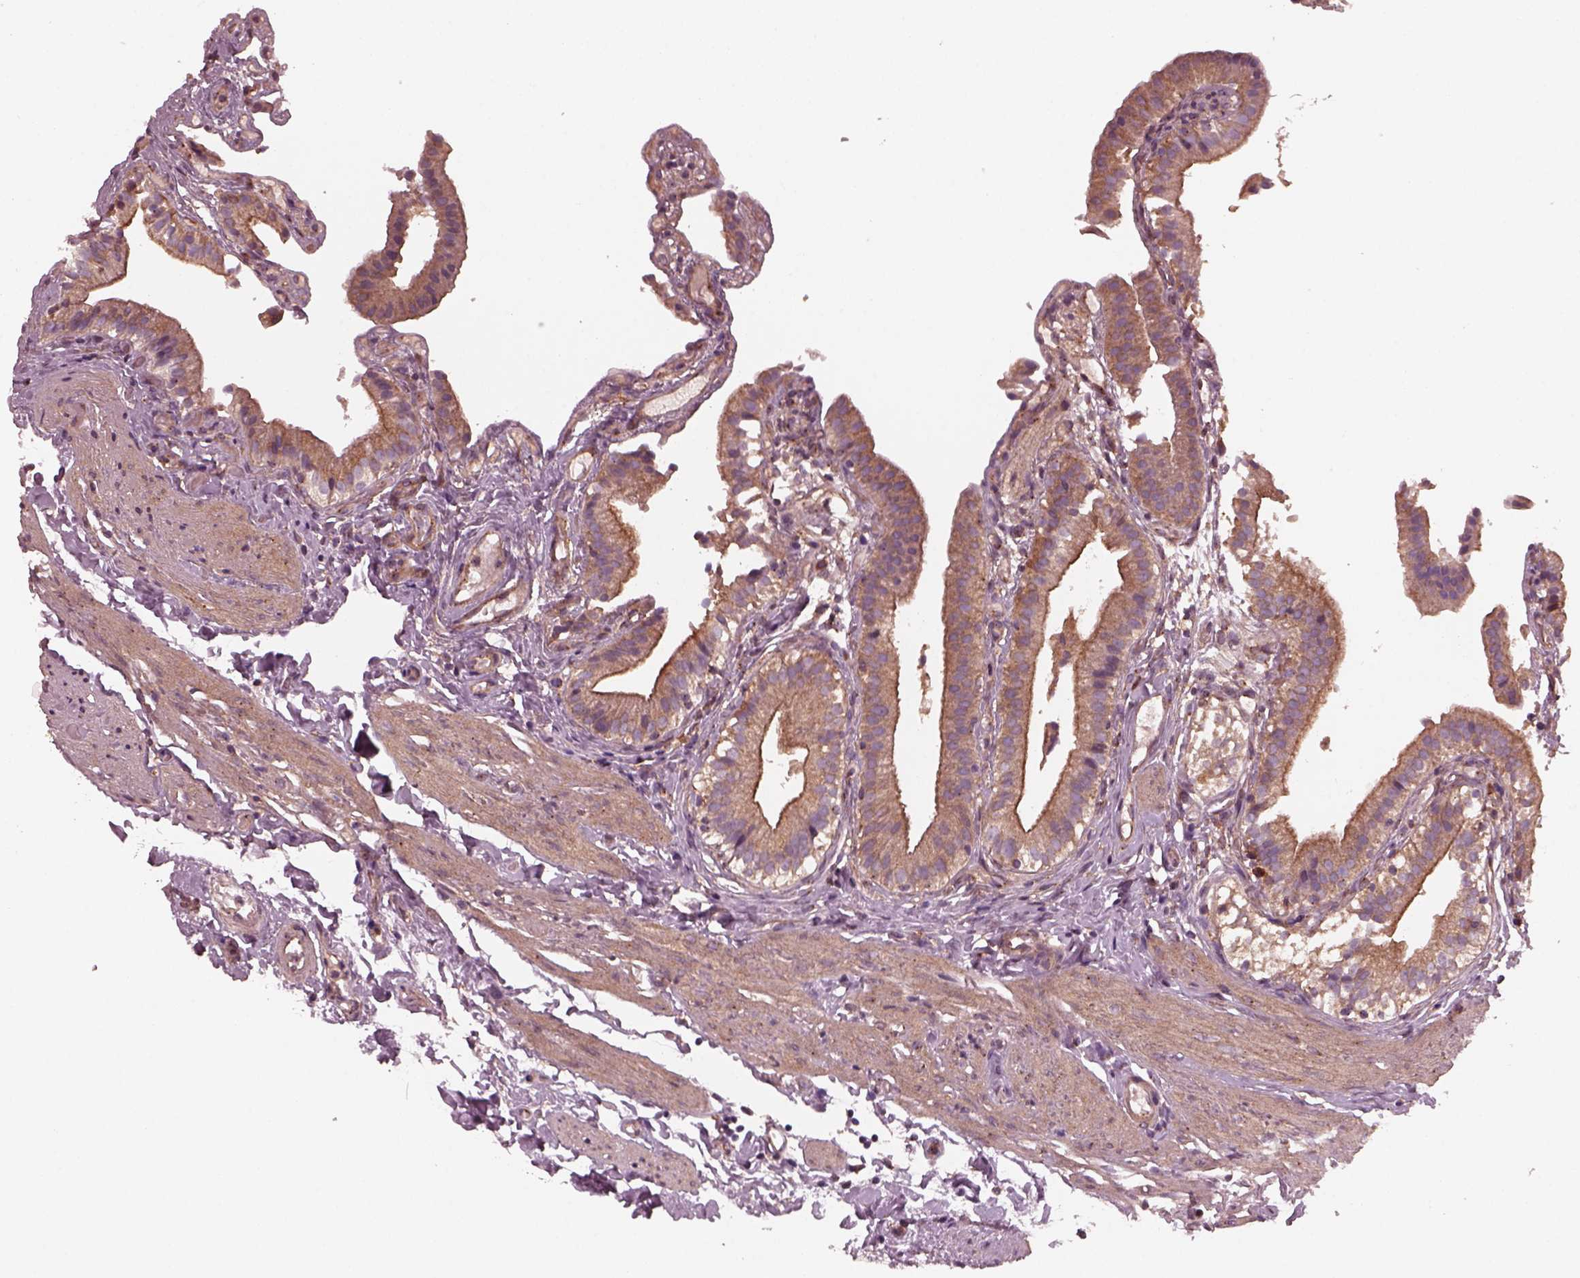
{"staining": {"intensity": "moderate", "quantity": ">75%", "location": "cytoplasmic/membranous"}, "tissue": "gallbladder", "cell_type": "Glandular cells", "image_type": "normal", "snomed": [{"axis": "morphology", "description": "Normal tissue, NOS"}, {"axis": "topography", "description": "Gallbladder"}], "caption": "Gallbladder was stained to show a protein in brown. There is medium levels of moderate cytoplasmic/membranous positivity in approximately >75% of glandular cells.", "gene": "TUBG1", "patient": {"sex": "female", "age": 47}}